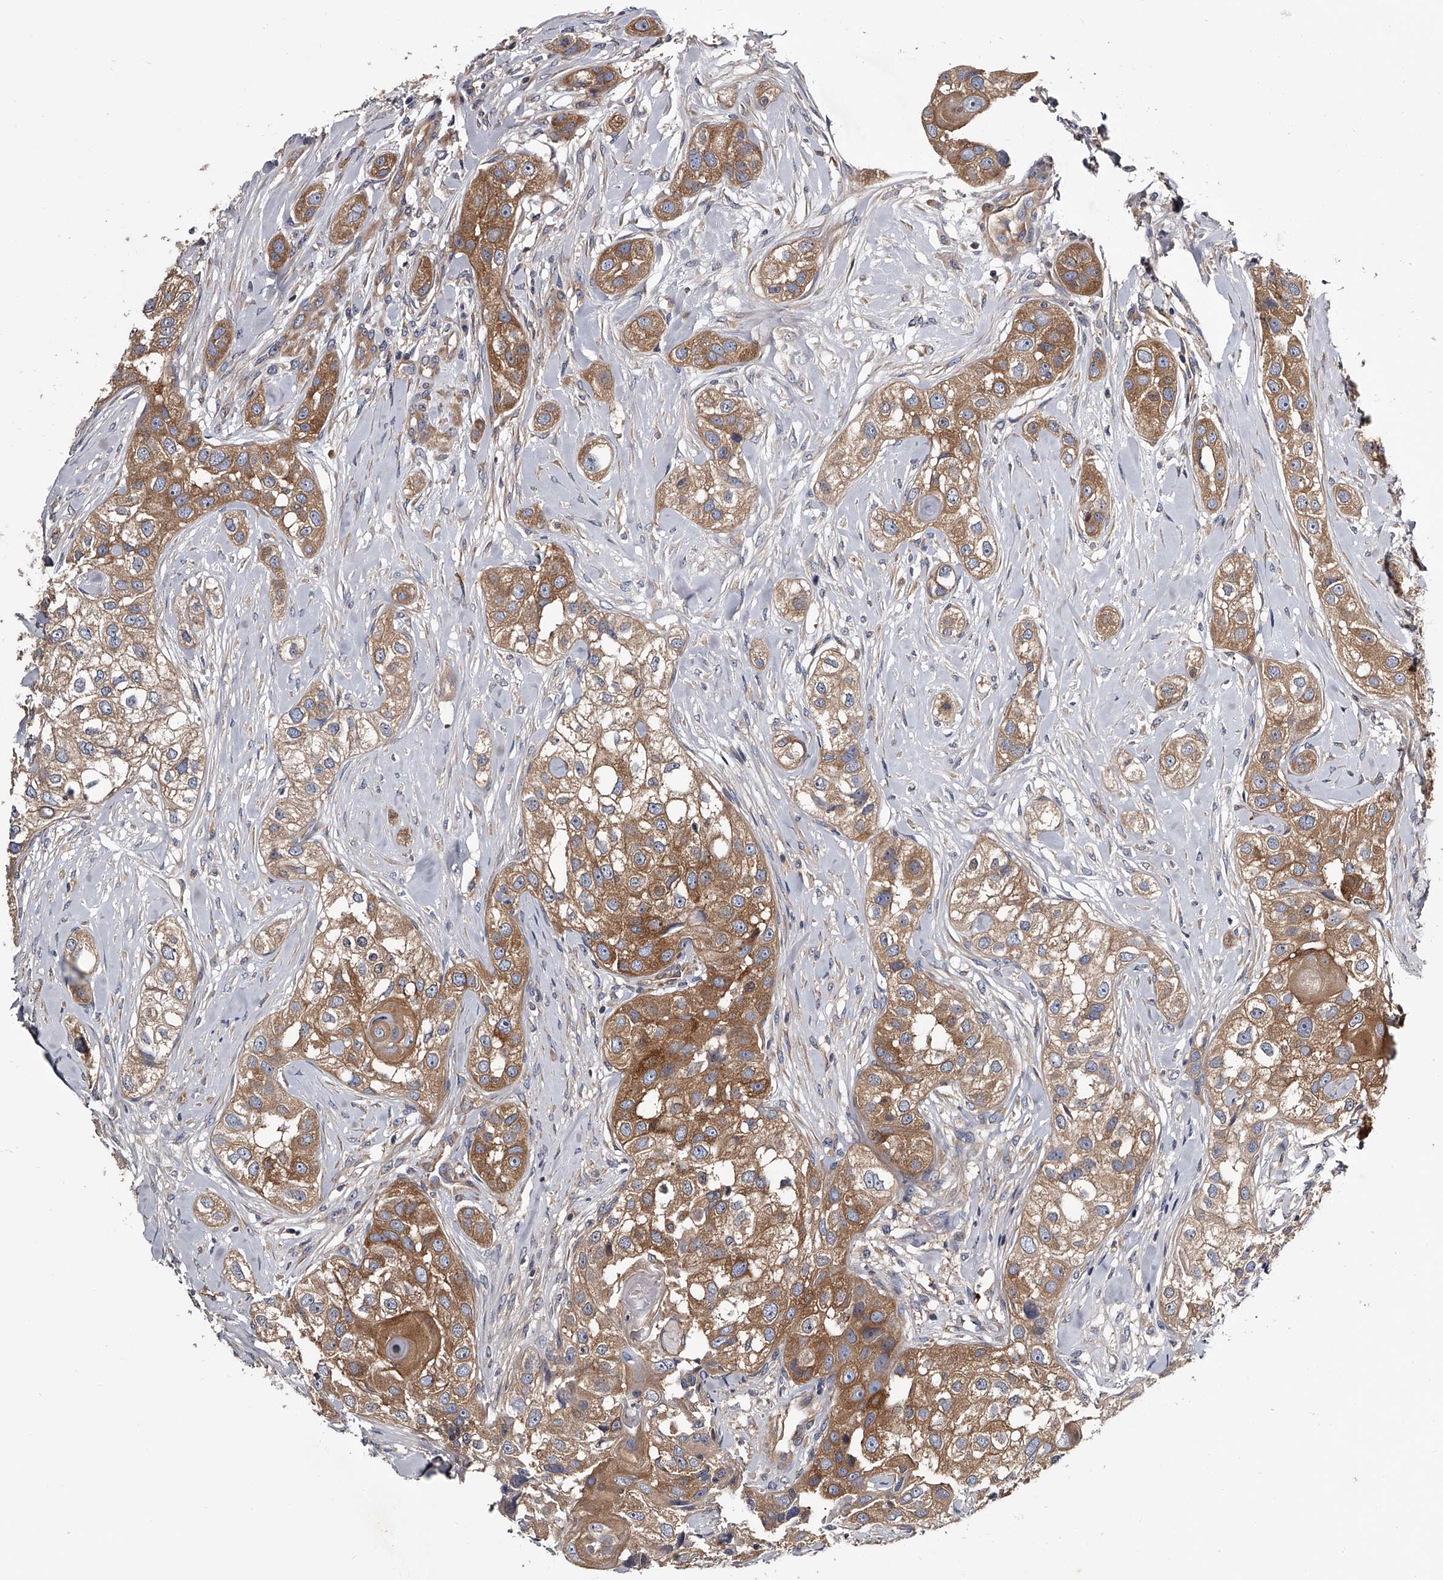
{"staining": {"intensity": "moderate", "quantity": ">75%", "location": "cytoplasmic/membranous"}, "tissue": "head and neck cancer", "cell_type": "Tumor cells", "image_type": "cancer", "snomed": [{"axis": "morphology", "description": "Normal tissue, NOS"}, {"axis": "morphology", "description": "Squamous cell carcinoma, NOS"}, {"axis": "topography", "description": "Skeletal muscle"}, {"axis": "topography", "description": "Head-Neck"}], "caption": "Immunohistochemistry of human squamous cell carcinoma (head and neck) displays medium levels of moderate cytoplasmic/membranous positivity in about >75% of tumor cells.", "gene": "GAPVD1", "patient": {"sex": "male", "age": 51}}